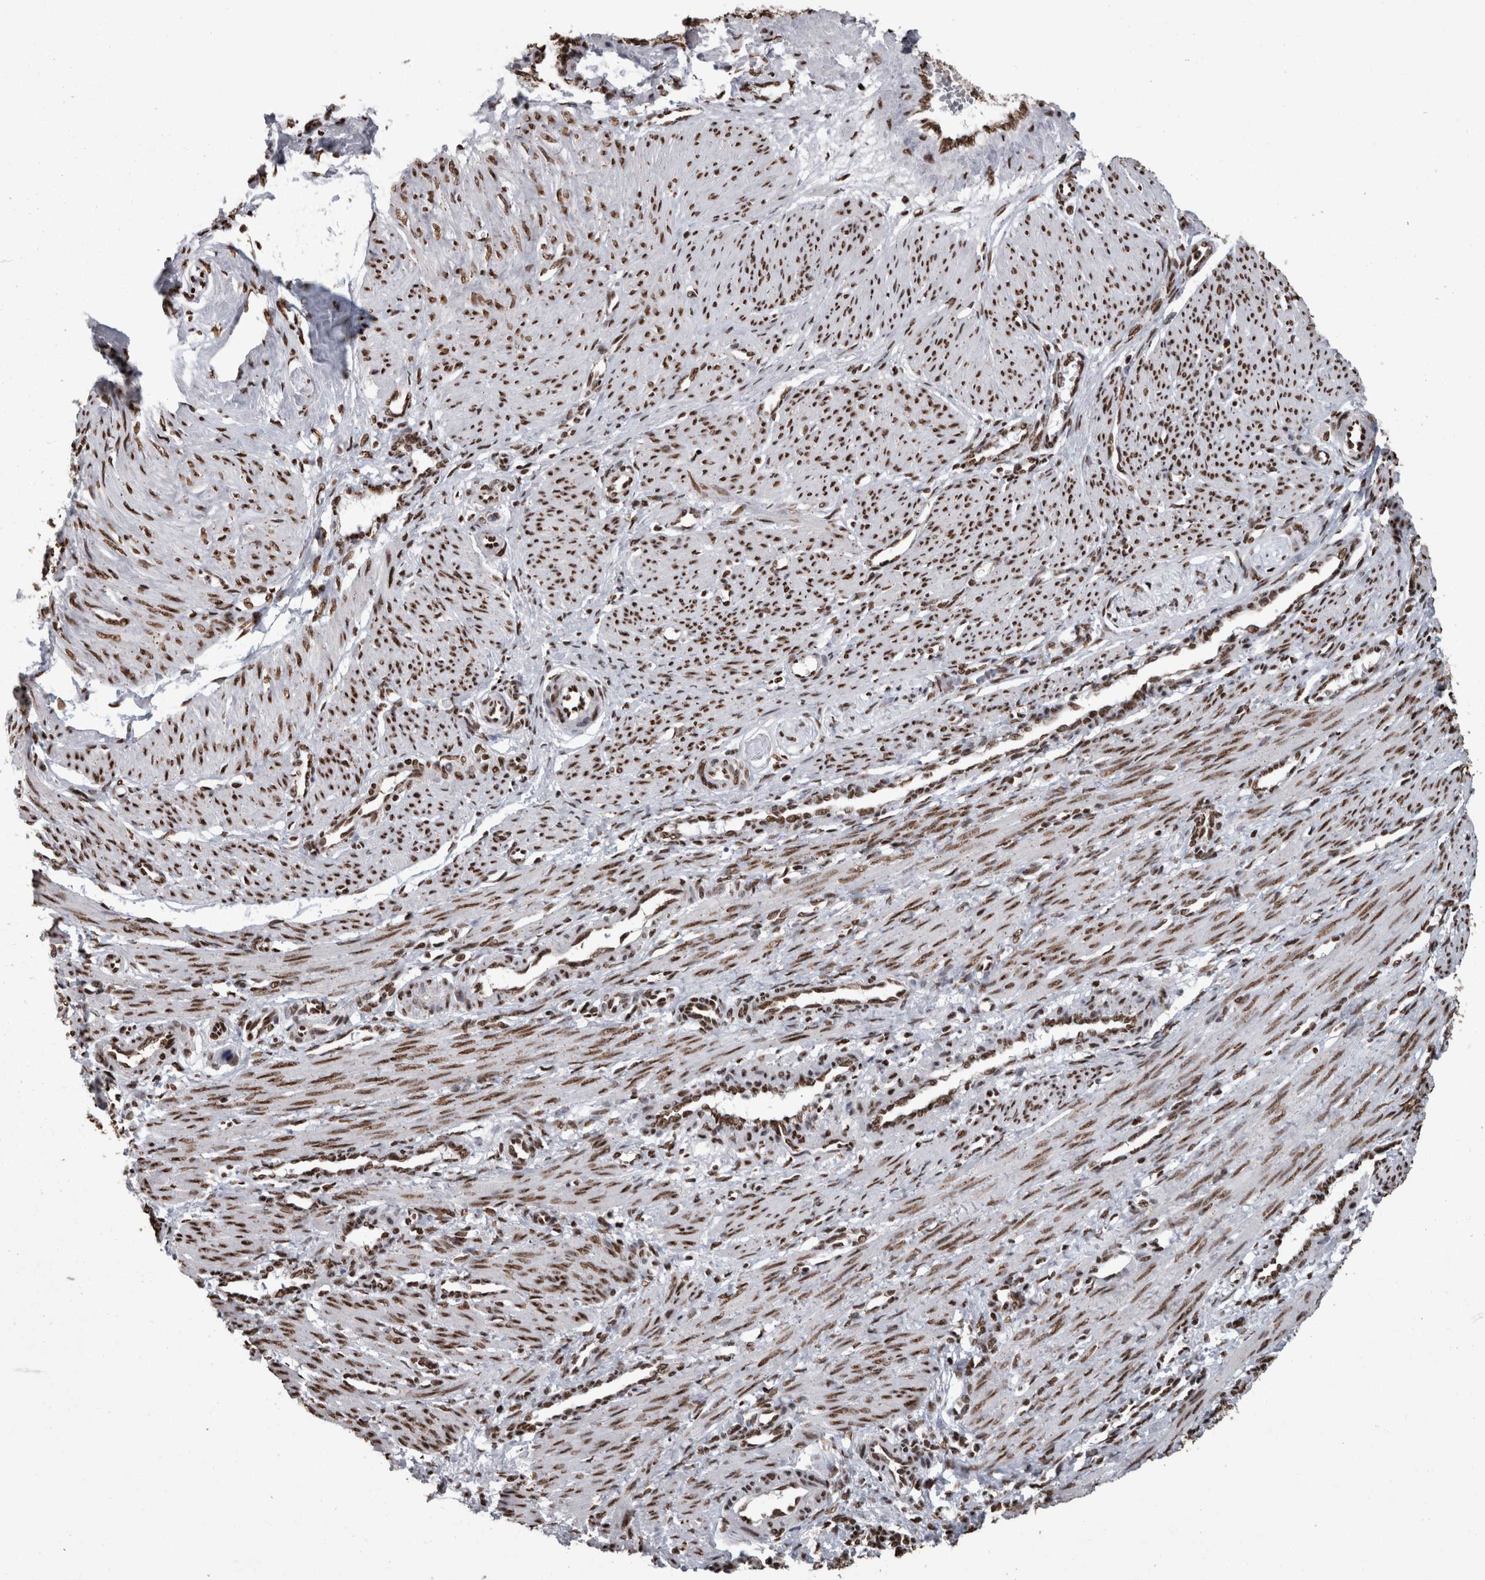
{"staining": {"intensity": "moderate", "quantity": ">75%", "location": "nuclear"}, "tissue": "smooth muscle", "cell_type": "Smooth muscle cells", "image_type": "normal", "snomed": [{"axis": "morphology", "description": "Normal tissue, NOS"}, {"axis": "topography", "description": "Endometrium"}], "caption": "A medium amount of moderate nuclear staining is appreciated in approximately >75% of smooth muscle cells in unremarkable smooth muscle.", "gene": "HNRNPM", "patient": {"sex": "female", "age": 33}}